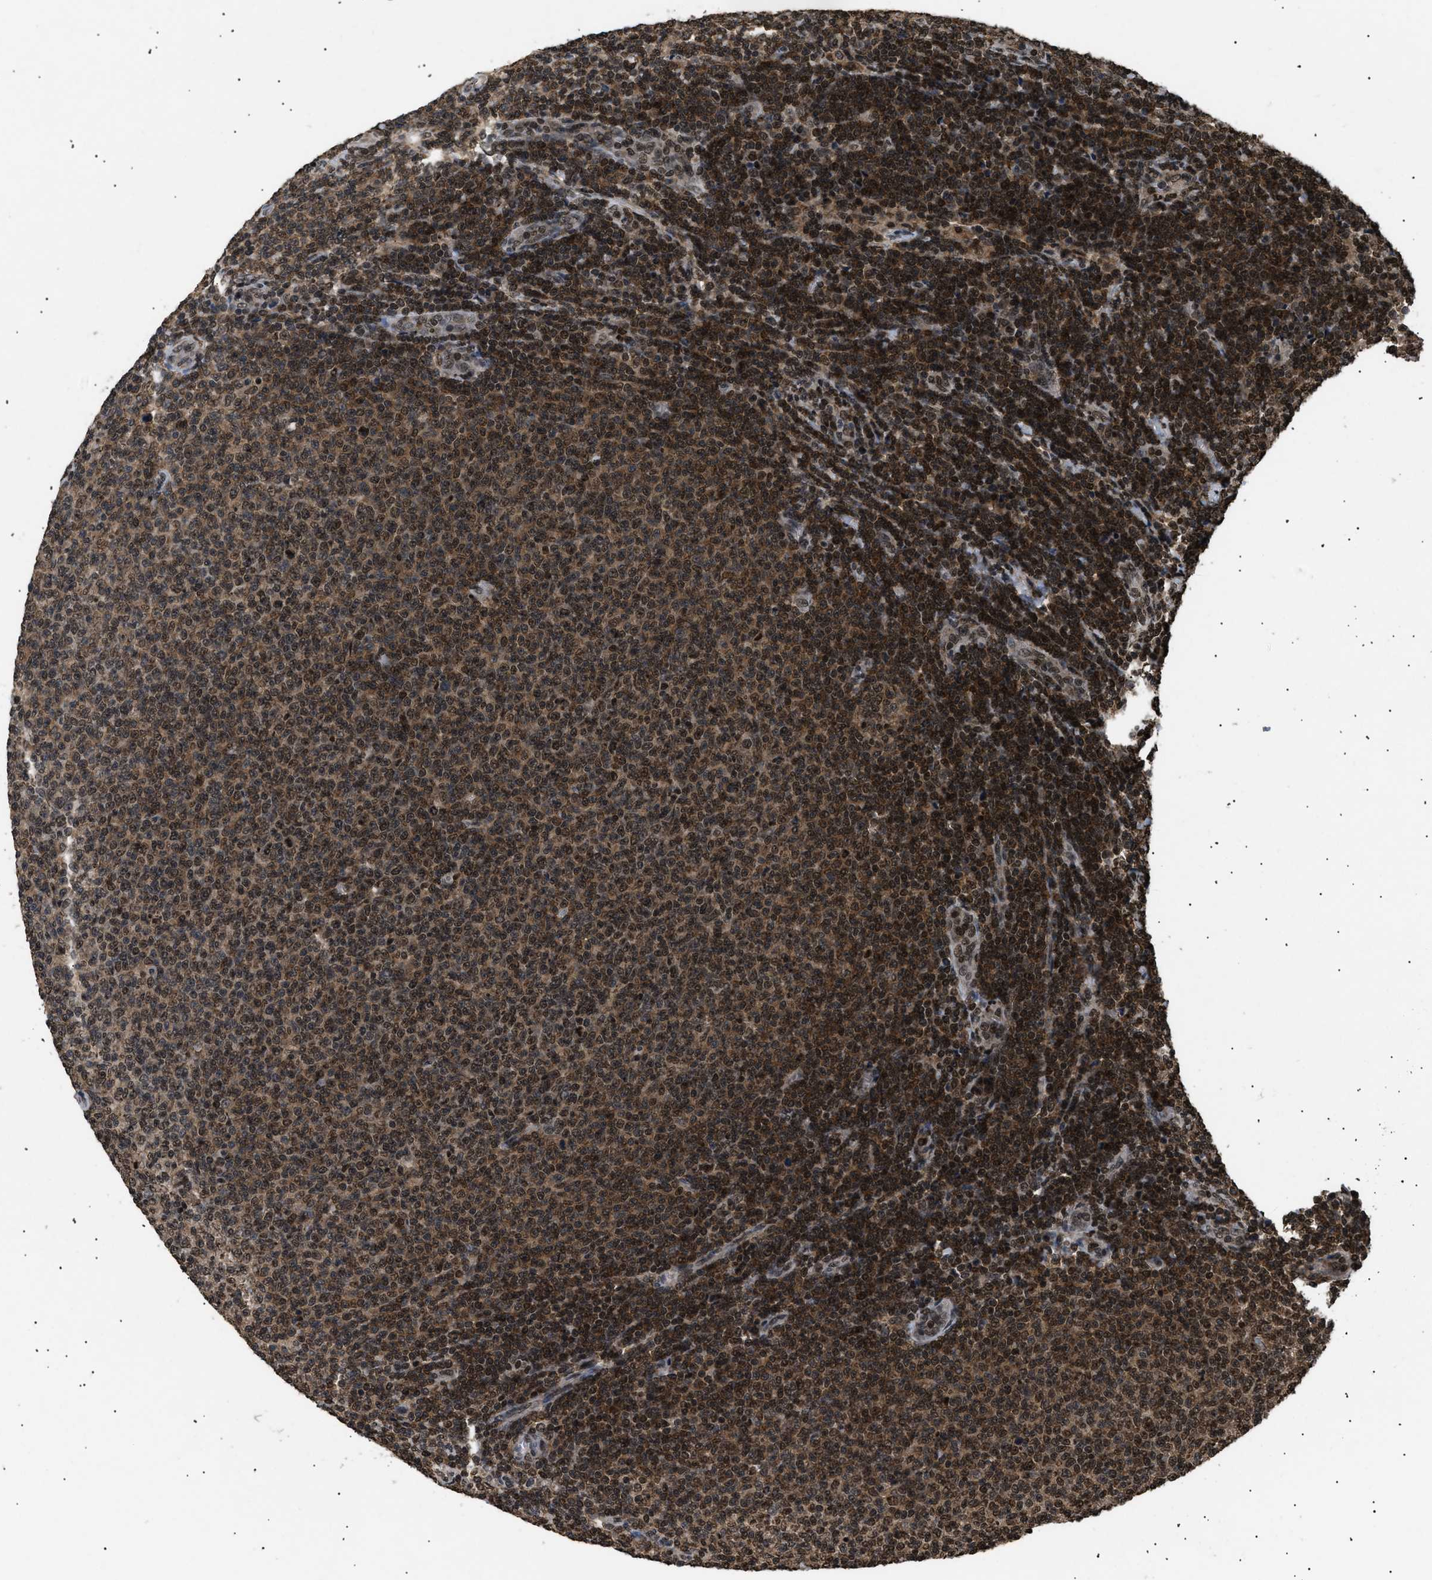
{"staining": {"intensity": "strong", "quantity": ">75%", "location": "nuclear"}, "tissue": "lymphoma", "cell_type": "Tumor cells", "image_type": "cancer", "snomed": [{"axis": "morphology", "description": "Malignant lymphoma, non-Hodgkin's type, Low grade"}, {"axis": "topography", "description": "Lymph node"}], "caption": "Tumor cells show high levels of strong nuclear staining in about >75% of cells in human lymphoma.", "gene": "RBM5", "patient": {"sex": "male", "age": 66}}